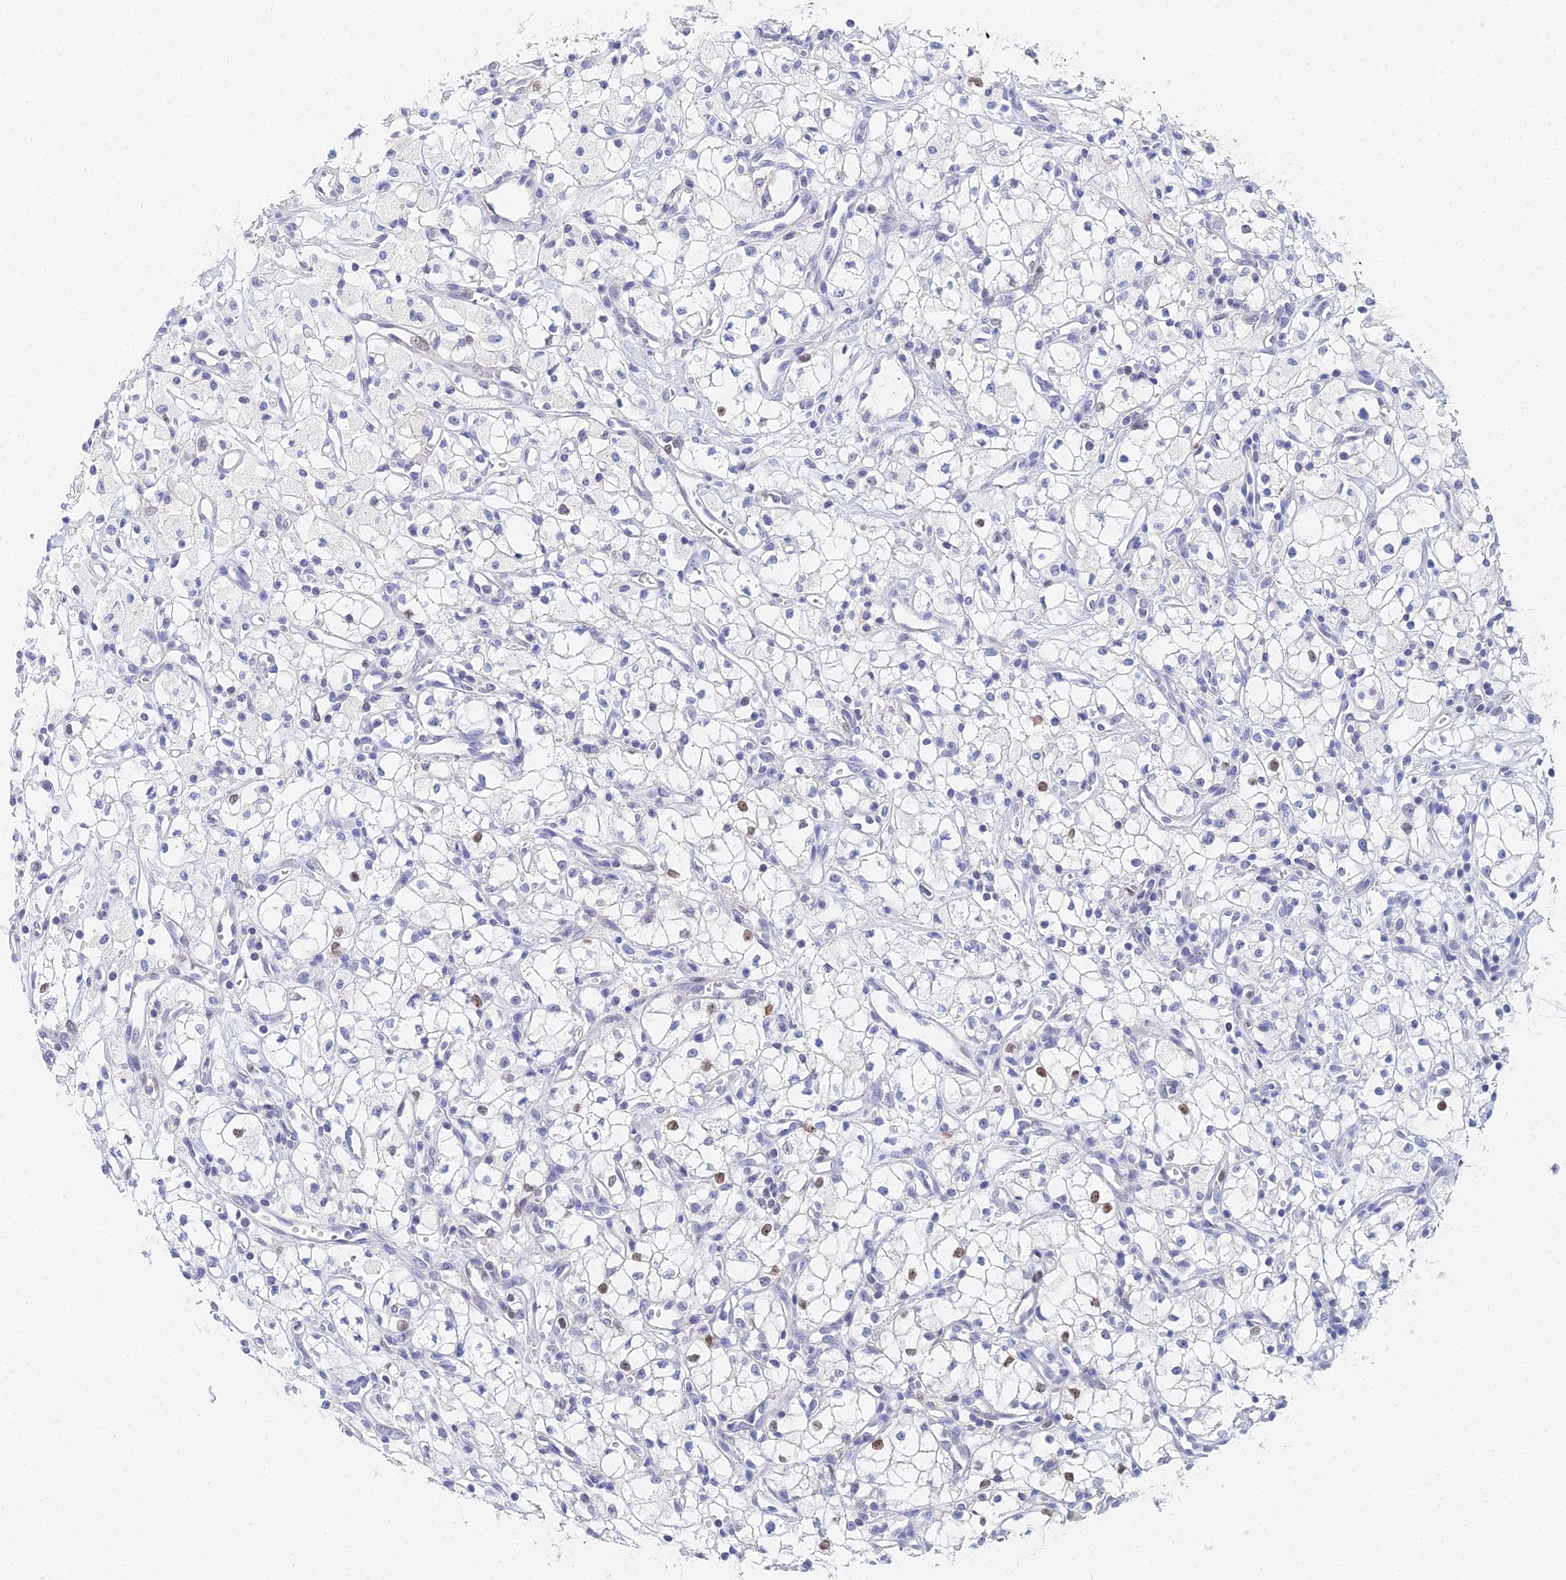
{"staining": {"intensity": "moderate", "quantity": "<25%", "location": "nuclear"}, "tissue": "renal cancer", "cell_type": "Tumor cells", "image_type": "cancer", "snomed": [{"axis": "morphology", "description": "Adenocarcinoma, NOS"}, {"axis": "topography", "description": "Kidney"}], "caption": "Renal cancer (adenocarcinoma) stained with IHC shows moderate nuclear staining in approximately <25% of tumor cells.", "gene": "MCM2", "patient": {"sex": "male", "age": 59}}